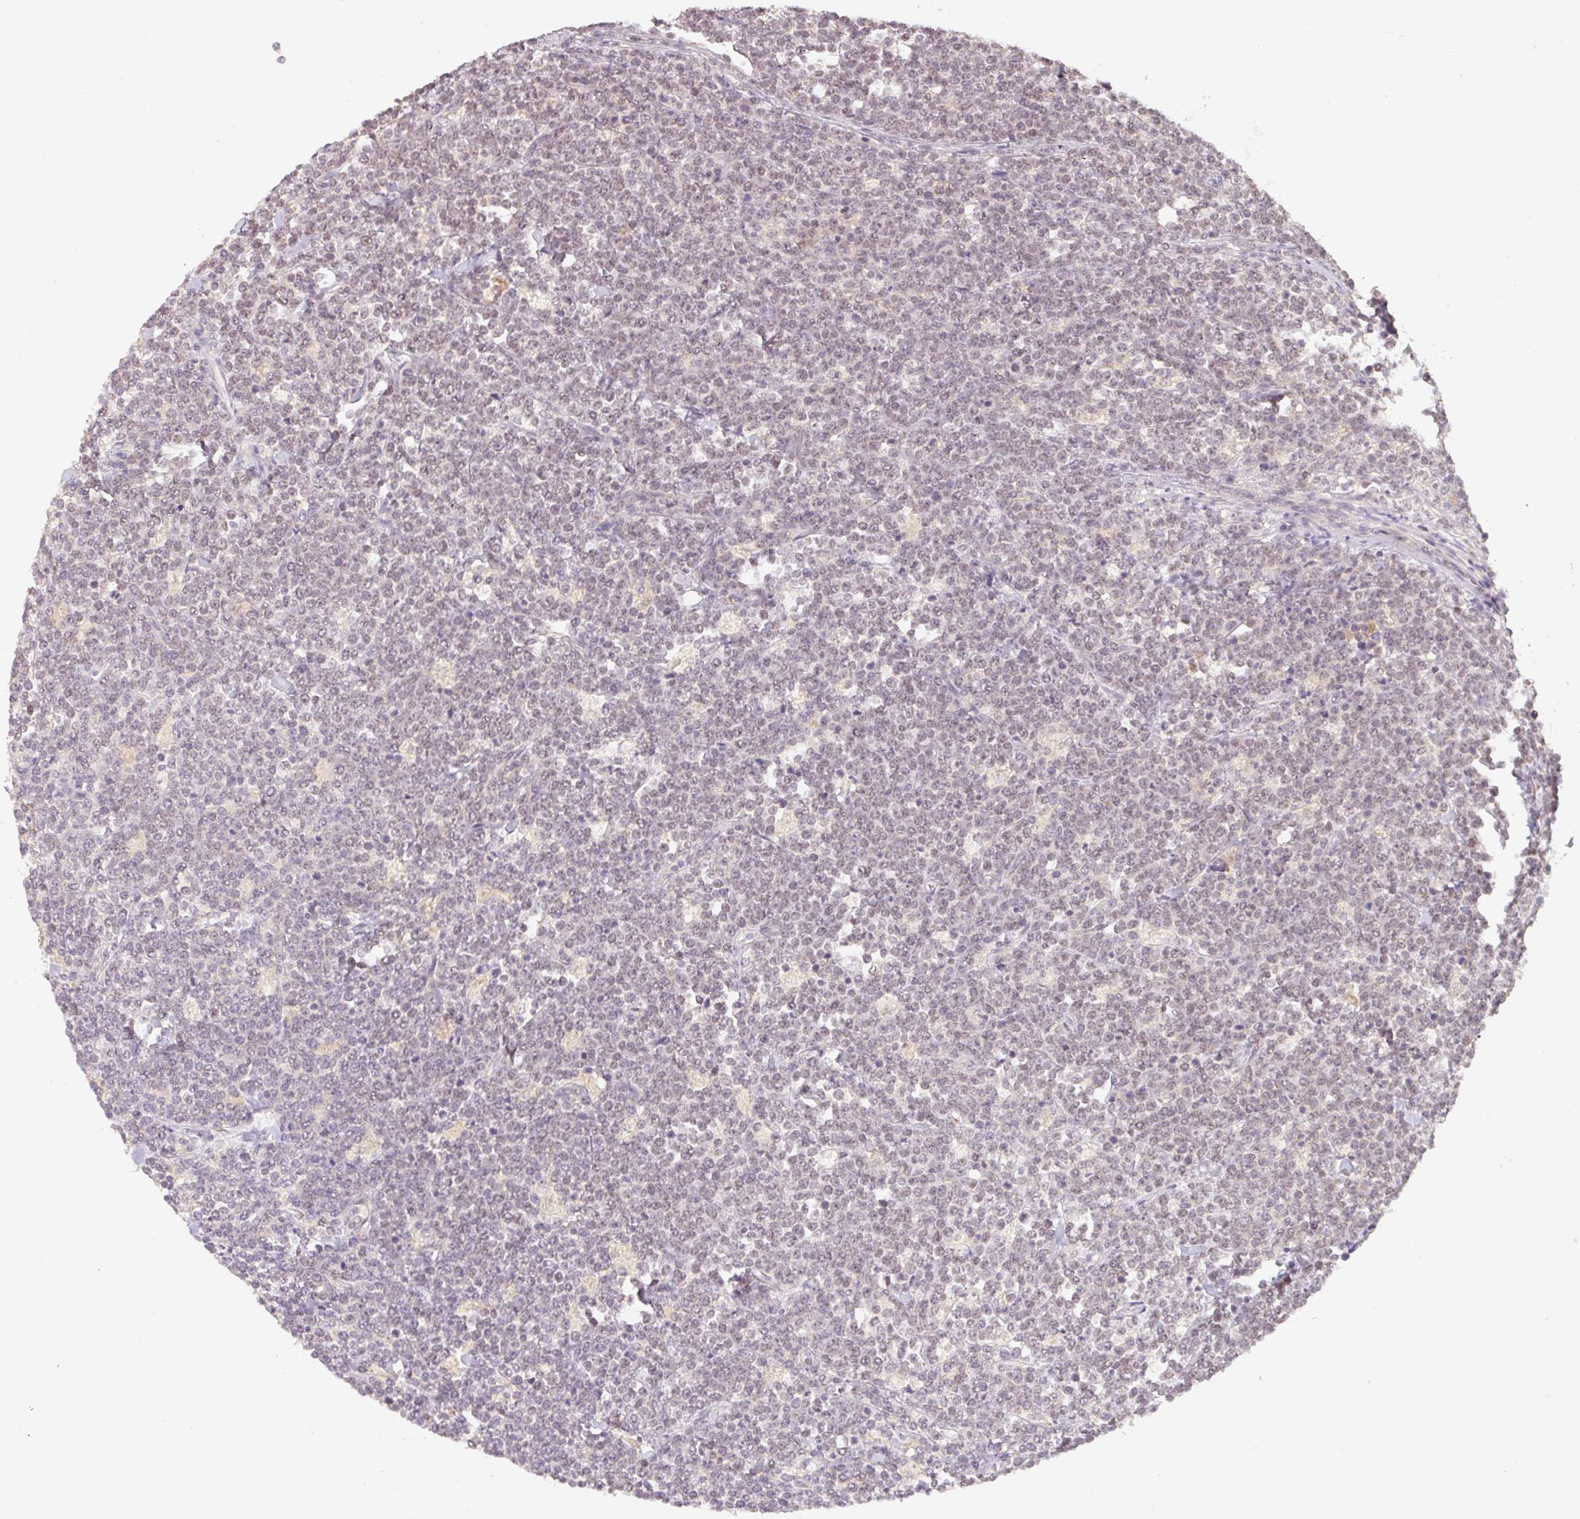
{"staining": {"intensity": "weak", "quantity": "25%-75%", "location": "nuclear"}, "tissue": "lymphoma", "cell_type": "Tumor cells", "image_type": "cancer", "snomed": [{"axis": "morphology", "description": "Malignant lymphoma, non-Hodgkin's type, High grade"}, {"axis": "topography", "description": "Small intestine"}], "caption": "Brown immunohistochemical staining in lymphoma demonstrates weak nuclear staining in about 25%-75% of tumor cells. The protein is shown in brown color, while the nuclei are stained blue.", "gene": "MIA2", "patient": {"sex": "male", "age": 8}}